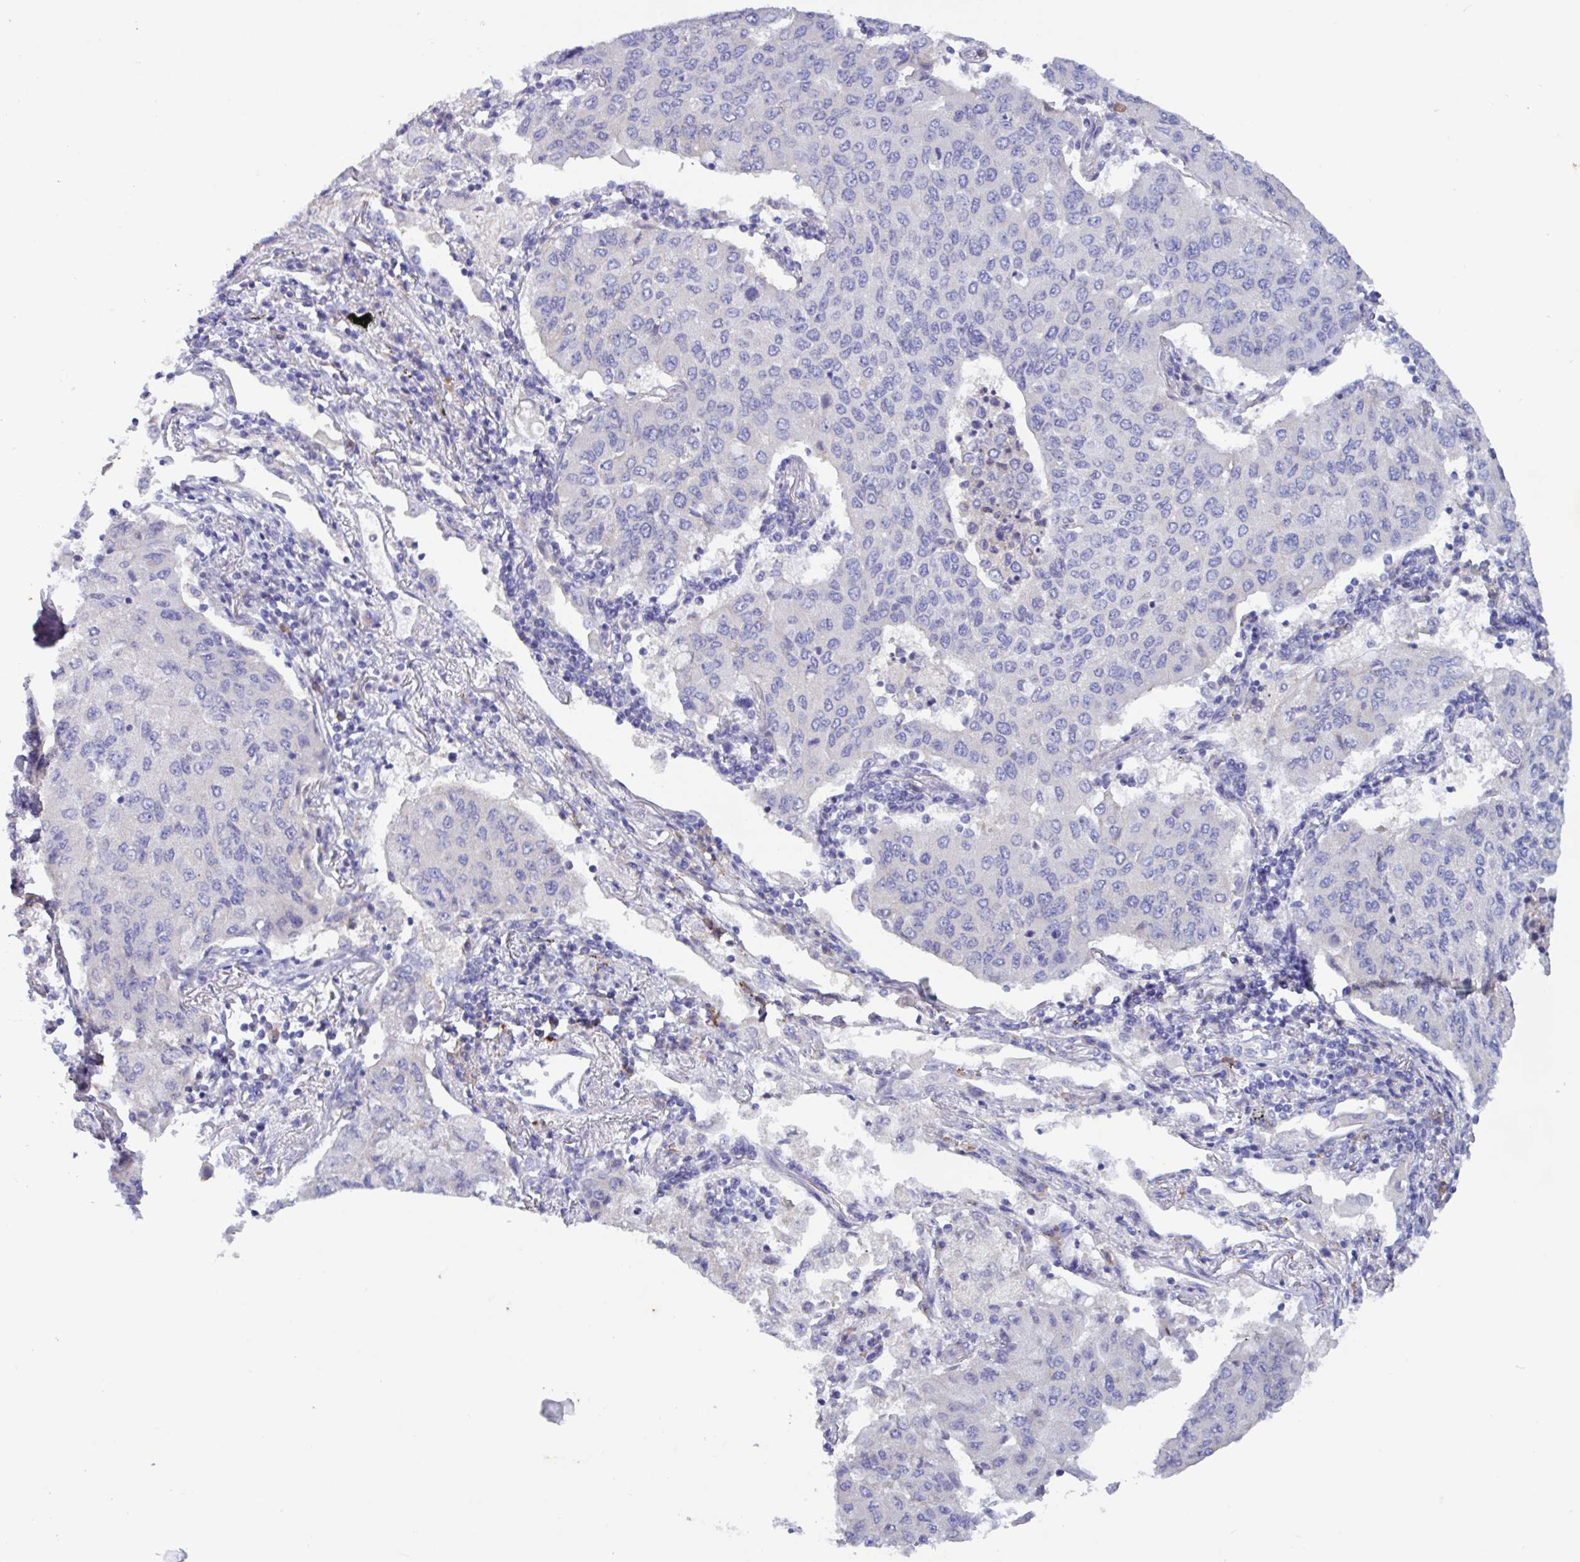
{"staining": {"intensity": "negative", "quantity": "none", "location": "none"}, "tissue": "lung cancer", "cell_type": "Tumor cells", "image_type": "cancer", "snomed": [{"axis": "morphology", "description": "Squamous cell carcinoma, NOS"}, {"axis": "topography", "description": "Lung"}], "caption": "Squamous cell carcinoma (lung) was stained to show a protein in brown. There is no significant positivity in tumor cells. (DAB (3,3'-diaminobenzidine) immunohistochemistry (IHC) visualized using brightfield microscopy, high magnification).", "gene": "SLC66A1", "patient": {"sex": "male", "age": 74}}